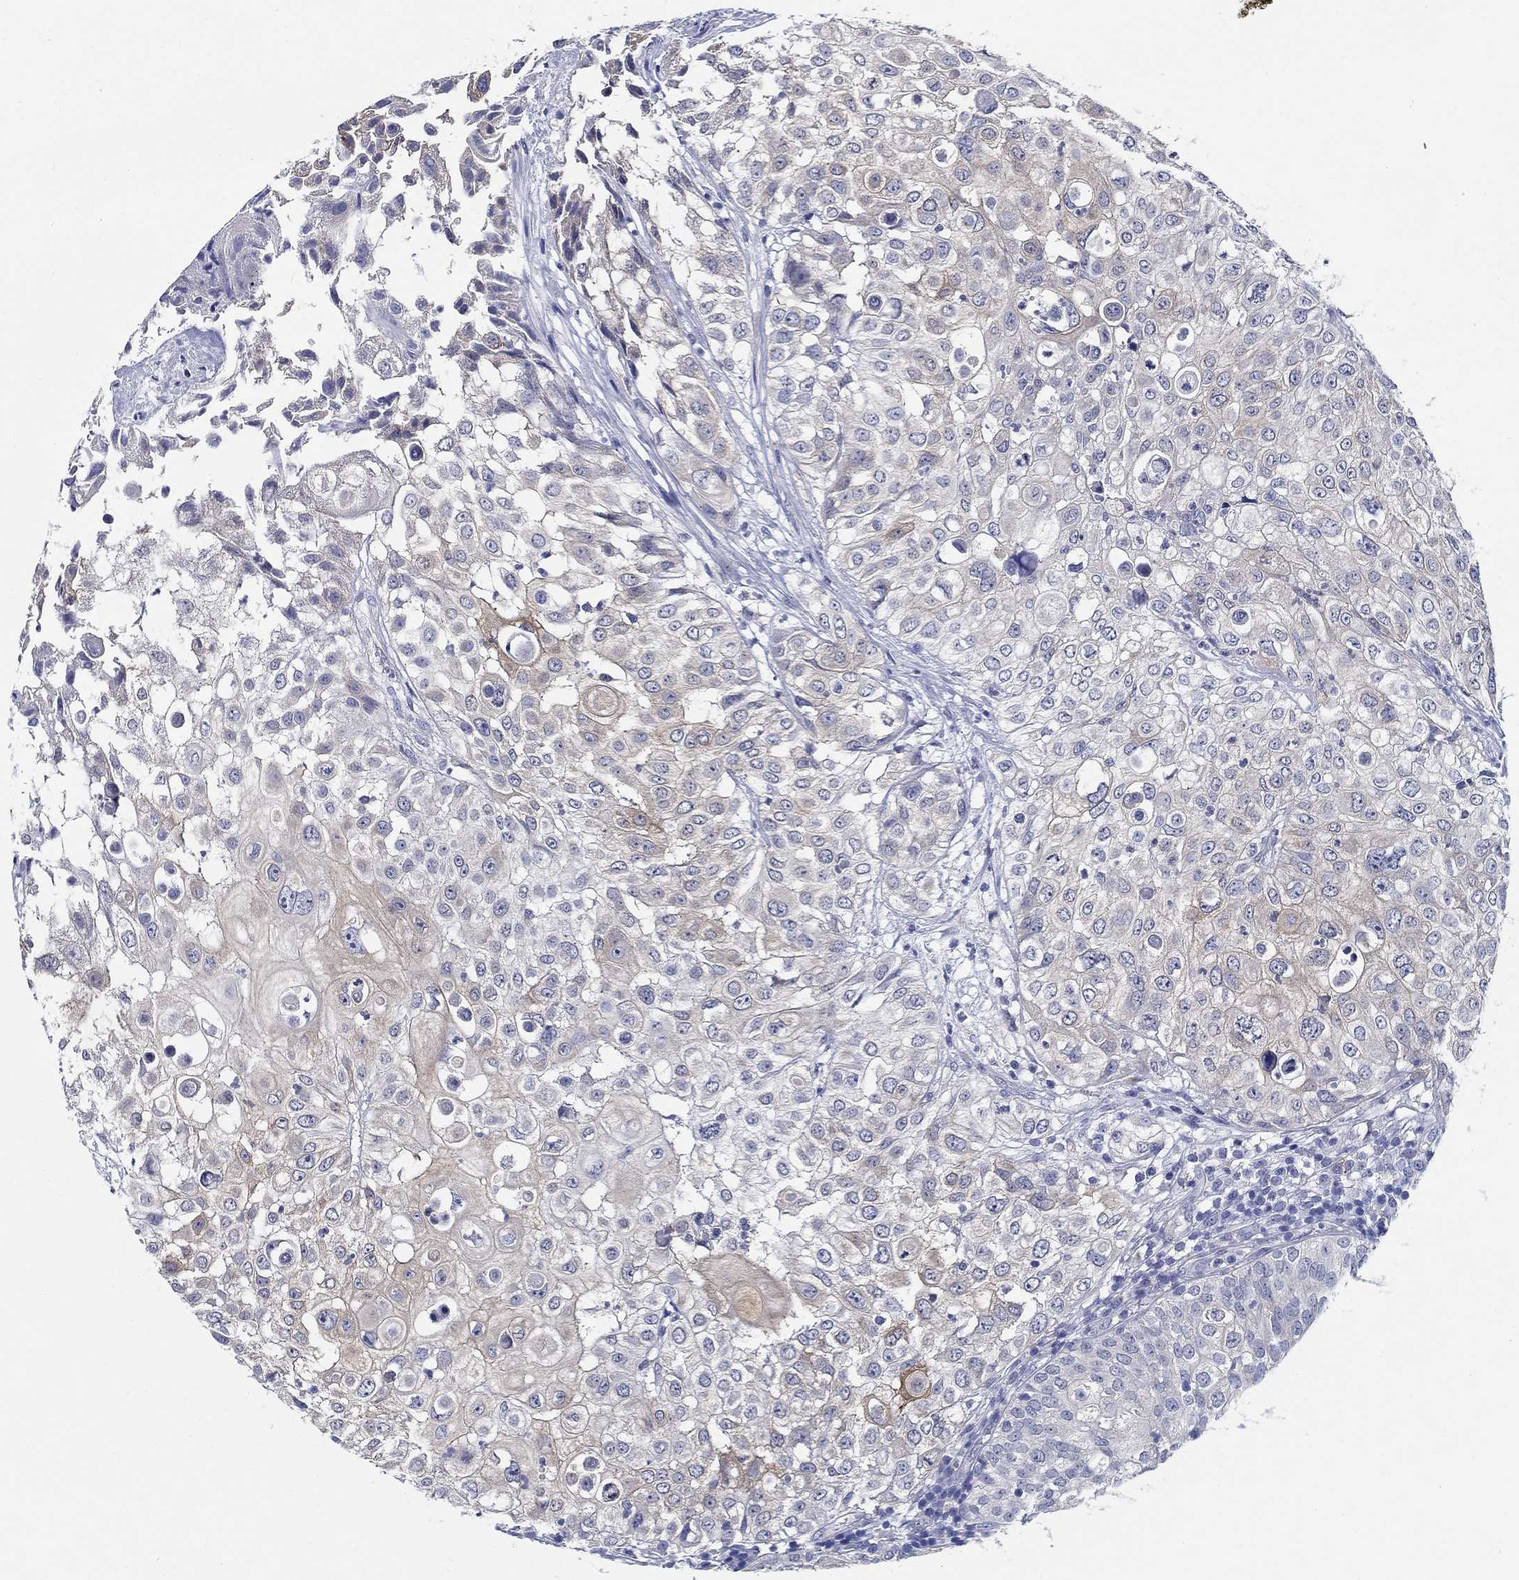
{"staining": {"intensity": "weak", "quantity": "<25%", "location": "cytoplasmic/membranous"}, "tissue": "urothelial cancer", "cell_type": "Tumor cells", "image_type": "cancer", "snomed": [{"axis": "morphology", "description": "Urothelial carcinoma, High grade"}, {"axis": "topography", "description": "Urinary bladder"}], "caption": "IHC of human urothelial cancer demonstrates no expression in tumor cells.", "gene": "RAP1GAP", "patient": {"sex": "female", "age": 79}}